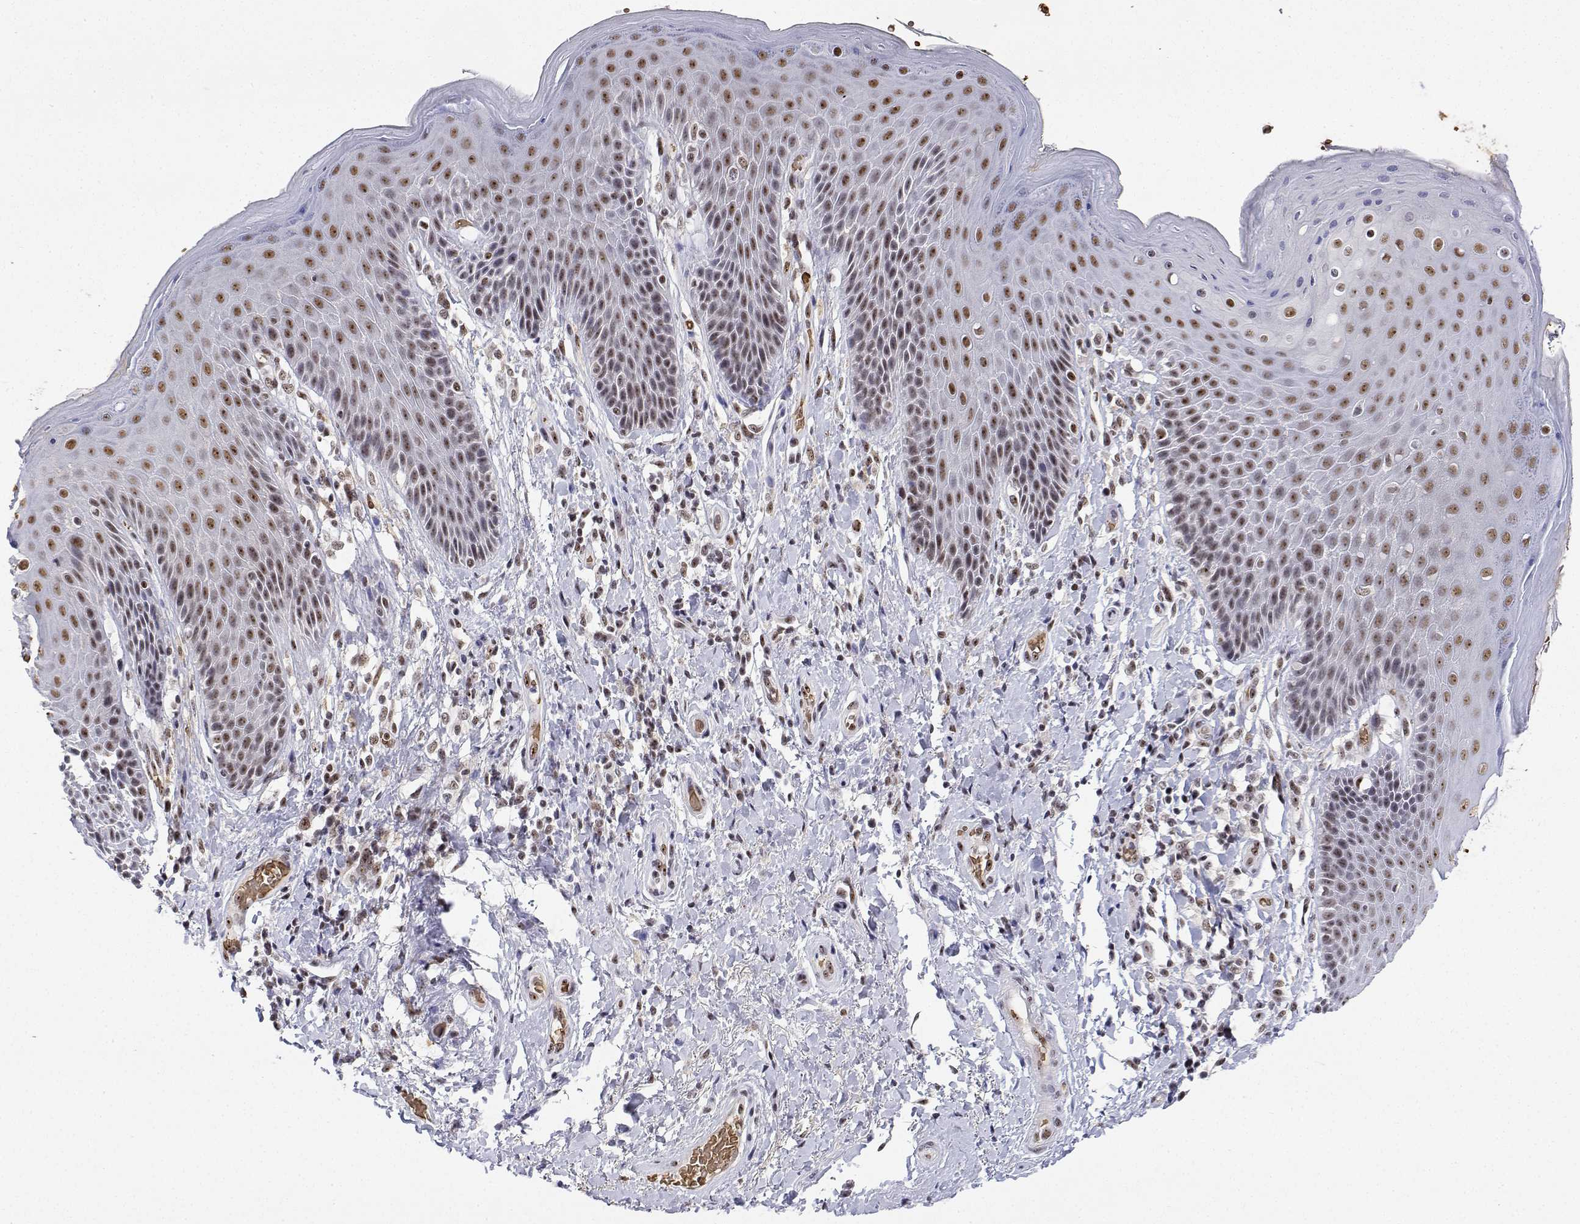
{"staining": {"intensity": "moderate", "quantity": ">75%", "location": "nuclear"}, "tissue": "skin", "cell_type": "Epidermal cells", "image_type": "normal", "snomed": [{"axis": "morphology", "description": "Normal tissue, NOS"}, {"axis": "topography", "description": "Anal"}, {"axis": "topography", "description": "Peripheral nerve tissue"}], "caption": "Immunohistochemistry (DAB) staining of unremarkable human skin displays moderate nuclear protein positivity in approximately >75% of epidermal cells. (brown staining indicates protein expression, while blue staining denotes nuclei).", "gene": "ADAR", "patient": {"sex": "male", "age": 51}}